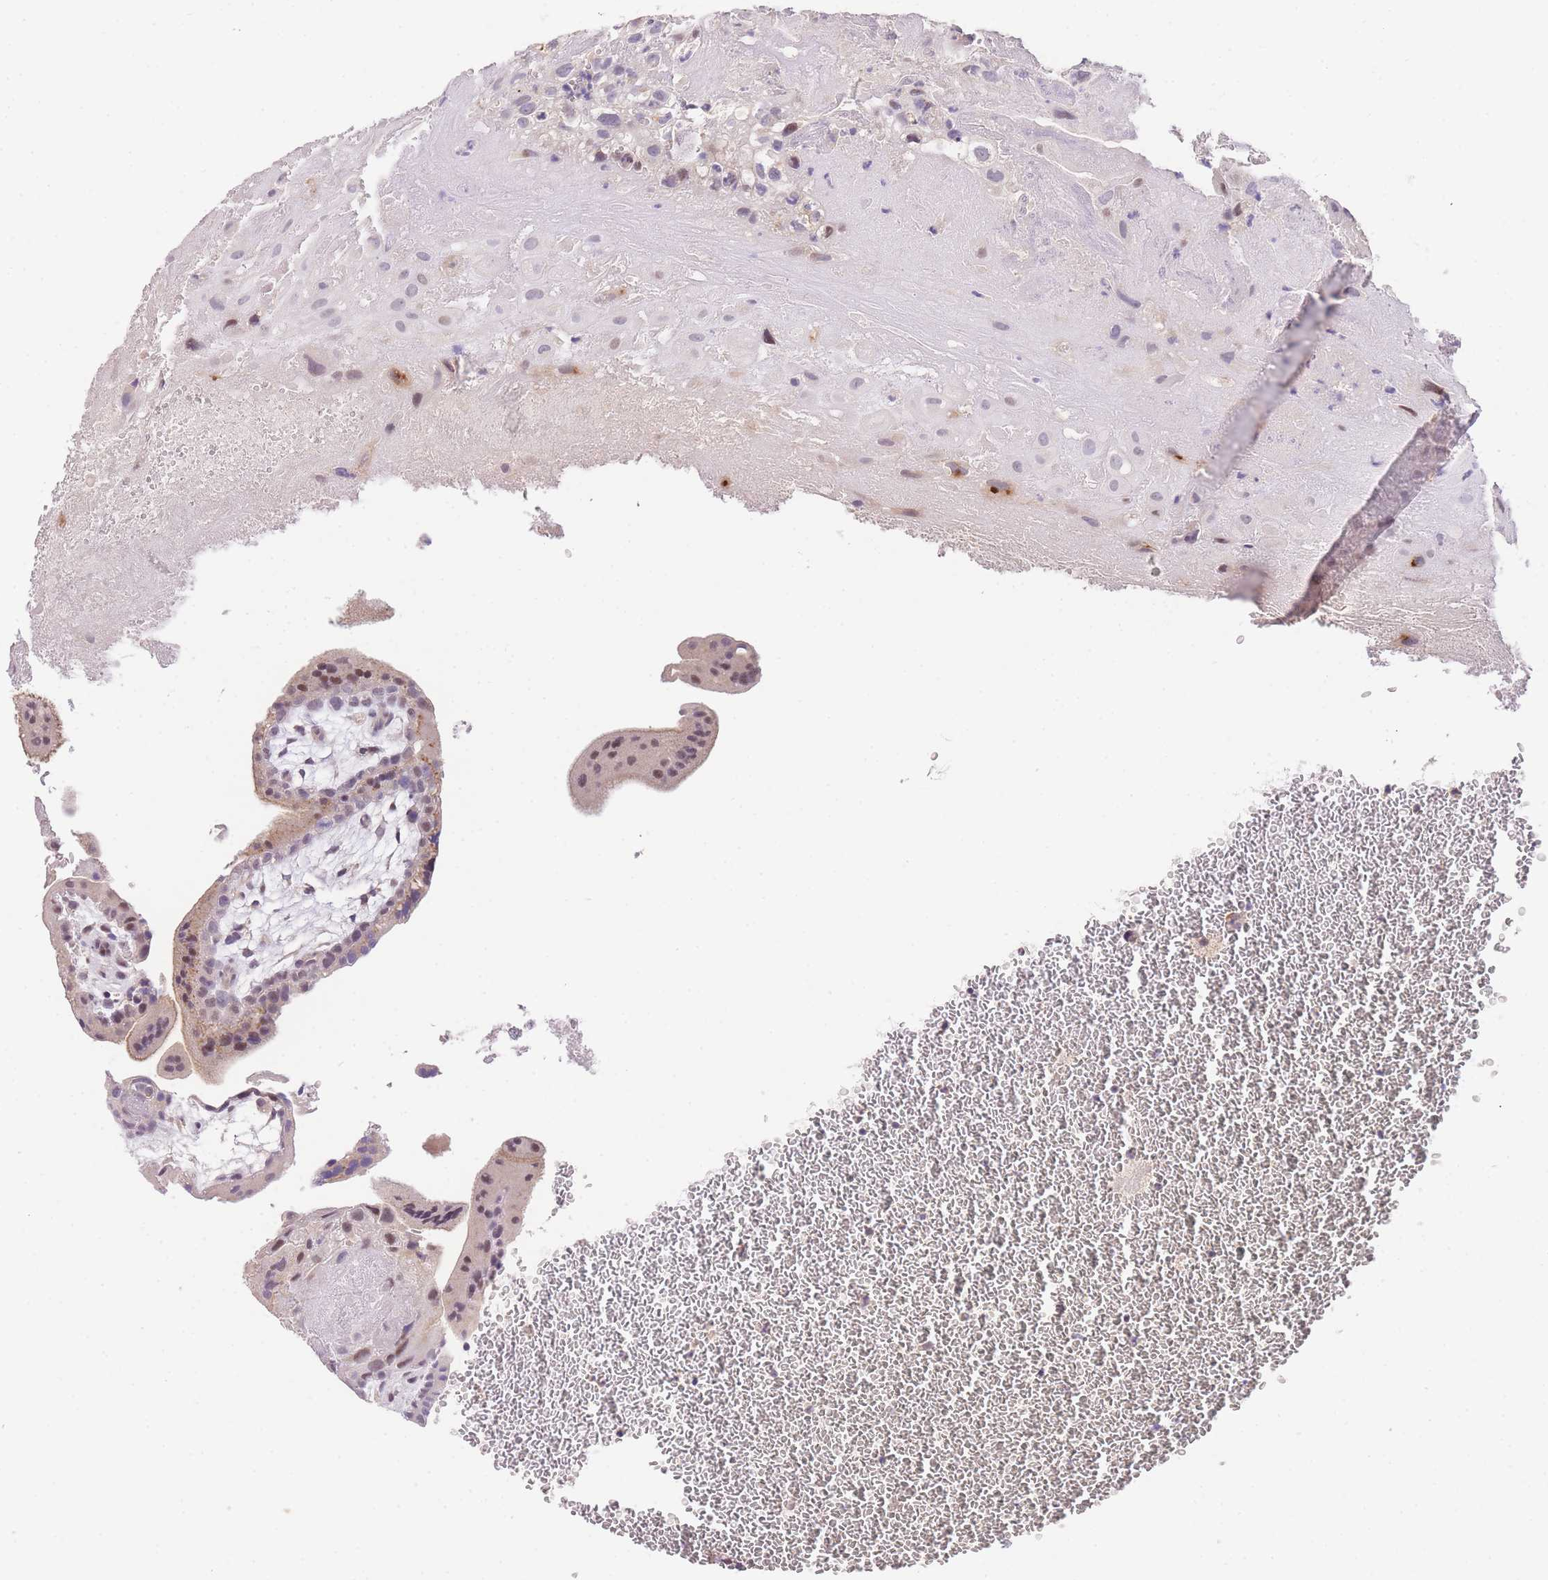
{"staining": {"intensity": "weak", "quantity": "25%-75%", "location": "nuclear"}, "tissue": "placenta", "cell_type": "Decidual cells", "image_type": "normal", "snomed": [{"axis": "morphology", "description": "Normal tissue, NOS"}, {"axis": "topography", "description": "Placenta"}], "caption": "This image exhibits immunohistochemistry staining of unremarkable placenta, with low weak nuclear staining in about 25%-75% of decidual cells.", "gene": "SLC35F2", "patient": {"sex": "female", "age": 35}}